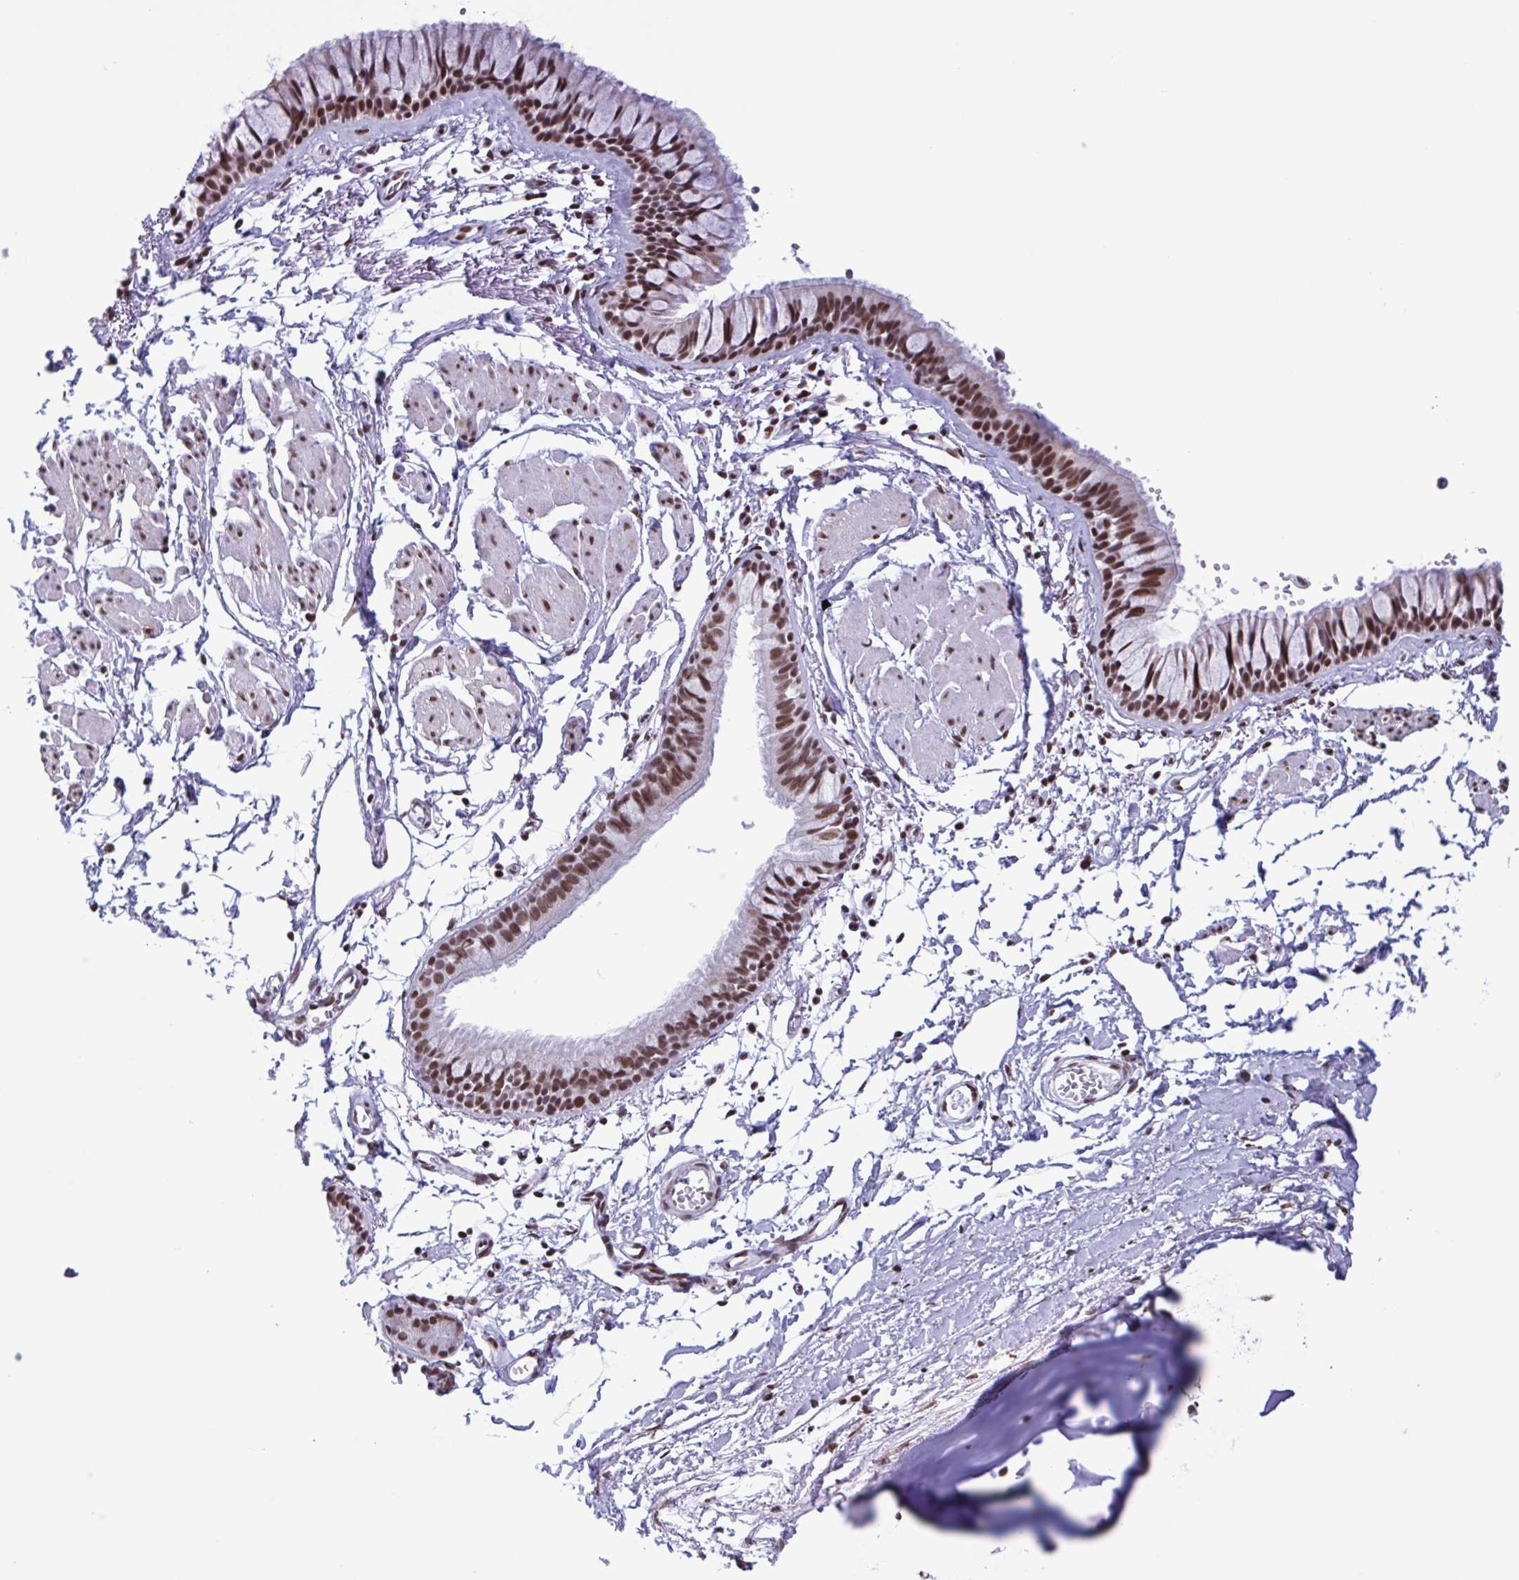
{"staining": {"intensity": "strong", "quantity": ">75%", "location": "nuclear"}, "tissue": "bronchus", "cell_type": "Respiratory epithelial cells", "image_type": "normal", "snomed": [{"axis": "morphology", "description": "Normal tissue, NOS"}, {"axis": "topography", "description": "Cartilage tissue"}, {"axis": "topography", "description": "Bronchus"}, {"axis": "topography", "description": "Peripheral nerve tissue"}], "caption": "High-power microscopy captured an immunohistochemistry (IHC) histopathology image of unremarkable bronchus, revealing strong nuclear positivity in about >75% of respiratory epithelial cells. The staining was performed using DAB (3,3'-diaminobenzidine), with brown indicating positive protein expression. Nuclei are stained blue with hematoxylin.", "gene": "TIMM21", "patient": {"sex": "female", "age": 59}}